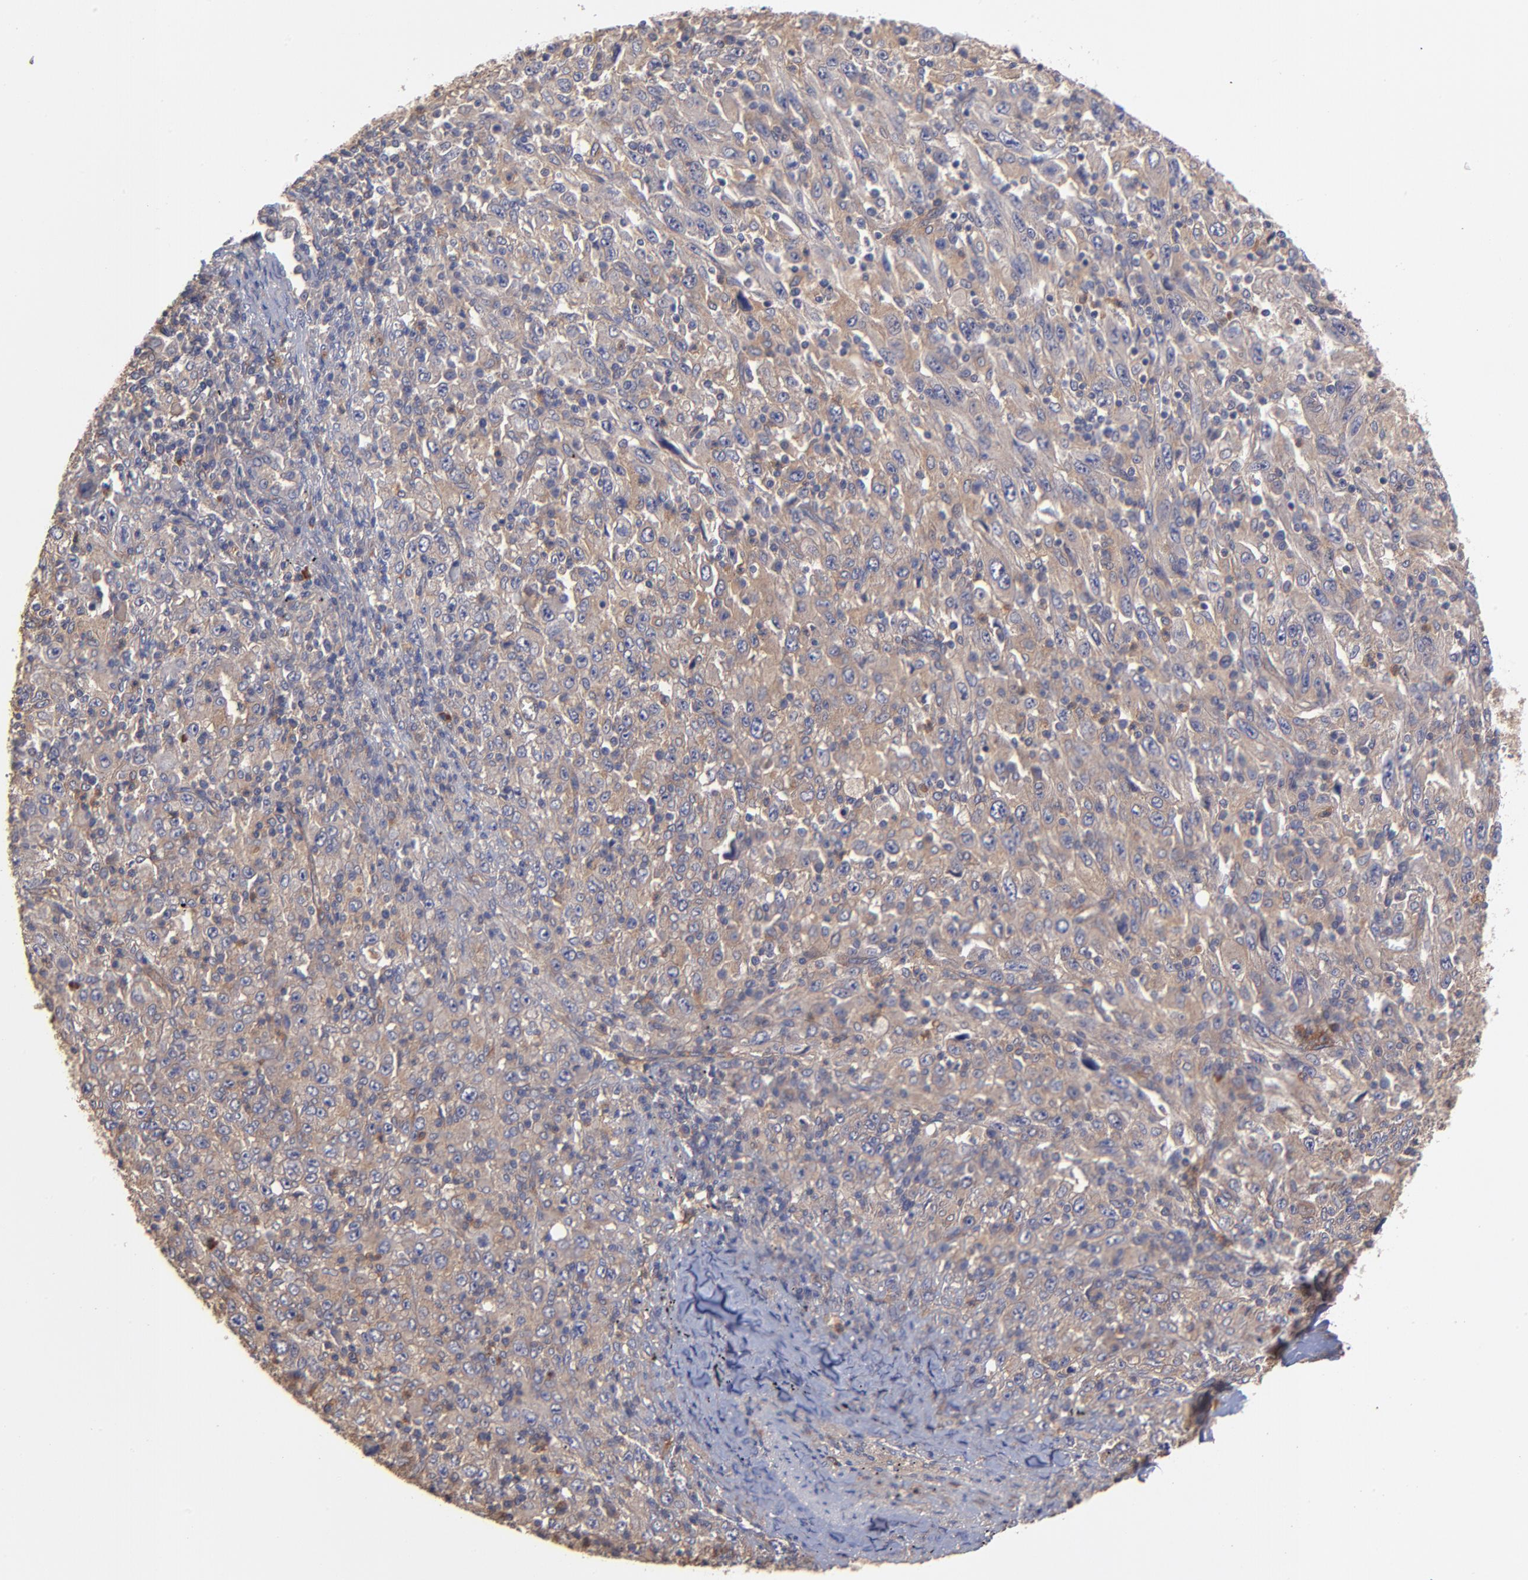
{"staining": {"intensity": "weak", "quantity": "<25%", "location": "cytoplasmic/membranous"}, "tissue": "melanoma", "cell_type": "Tumor cells", "image_type": "cancer", "snomed": [{"axis": "morphology", "description": "Malignant melanoma, Metastatic site"}, {"axis": "topography", "description": "Skin"}], "caption": "DAB (3,3'-diaminobenzidine) immunohistochemical staining of human melanoma displays no significant expression in tumor cells.", "gene": "ASB7", "patient": {"sex": "female", "age": 56}}